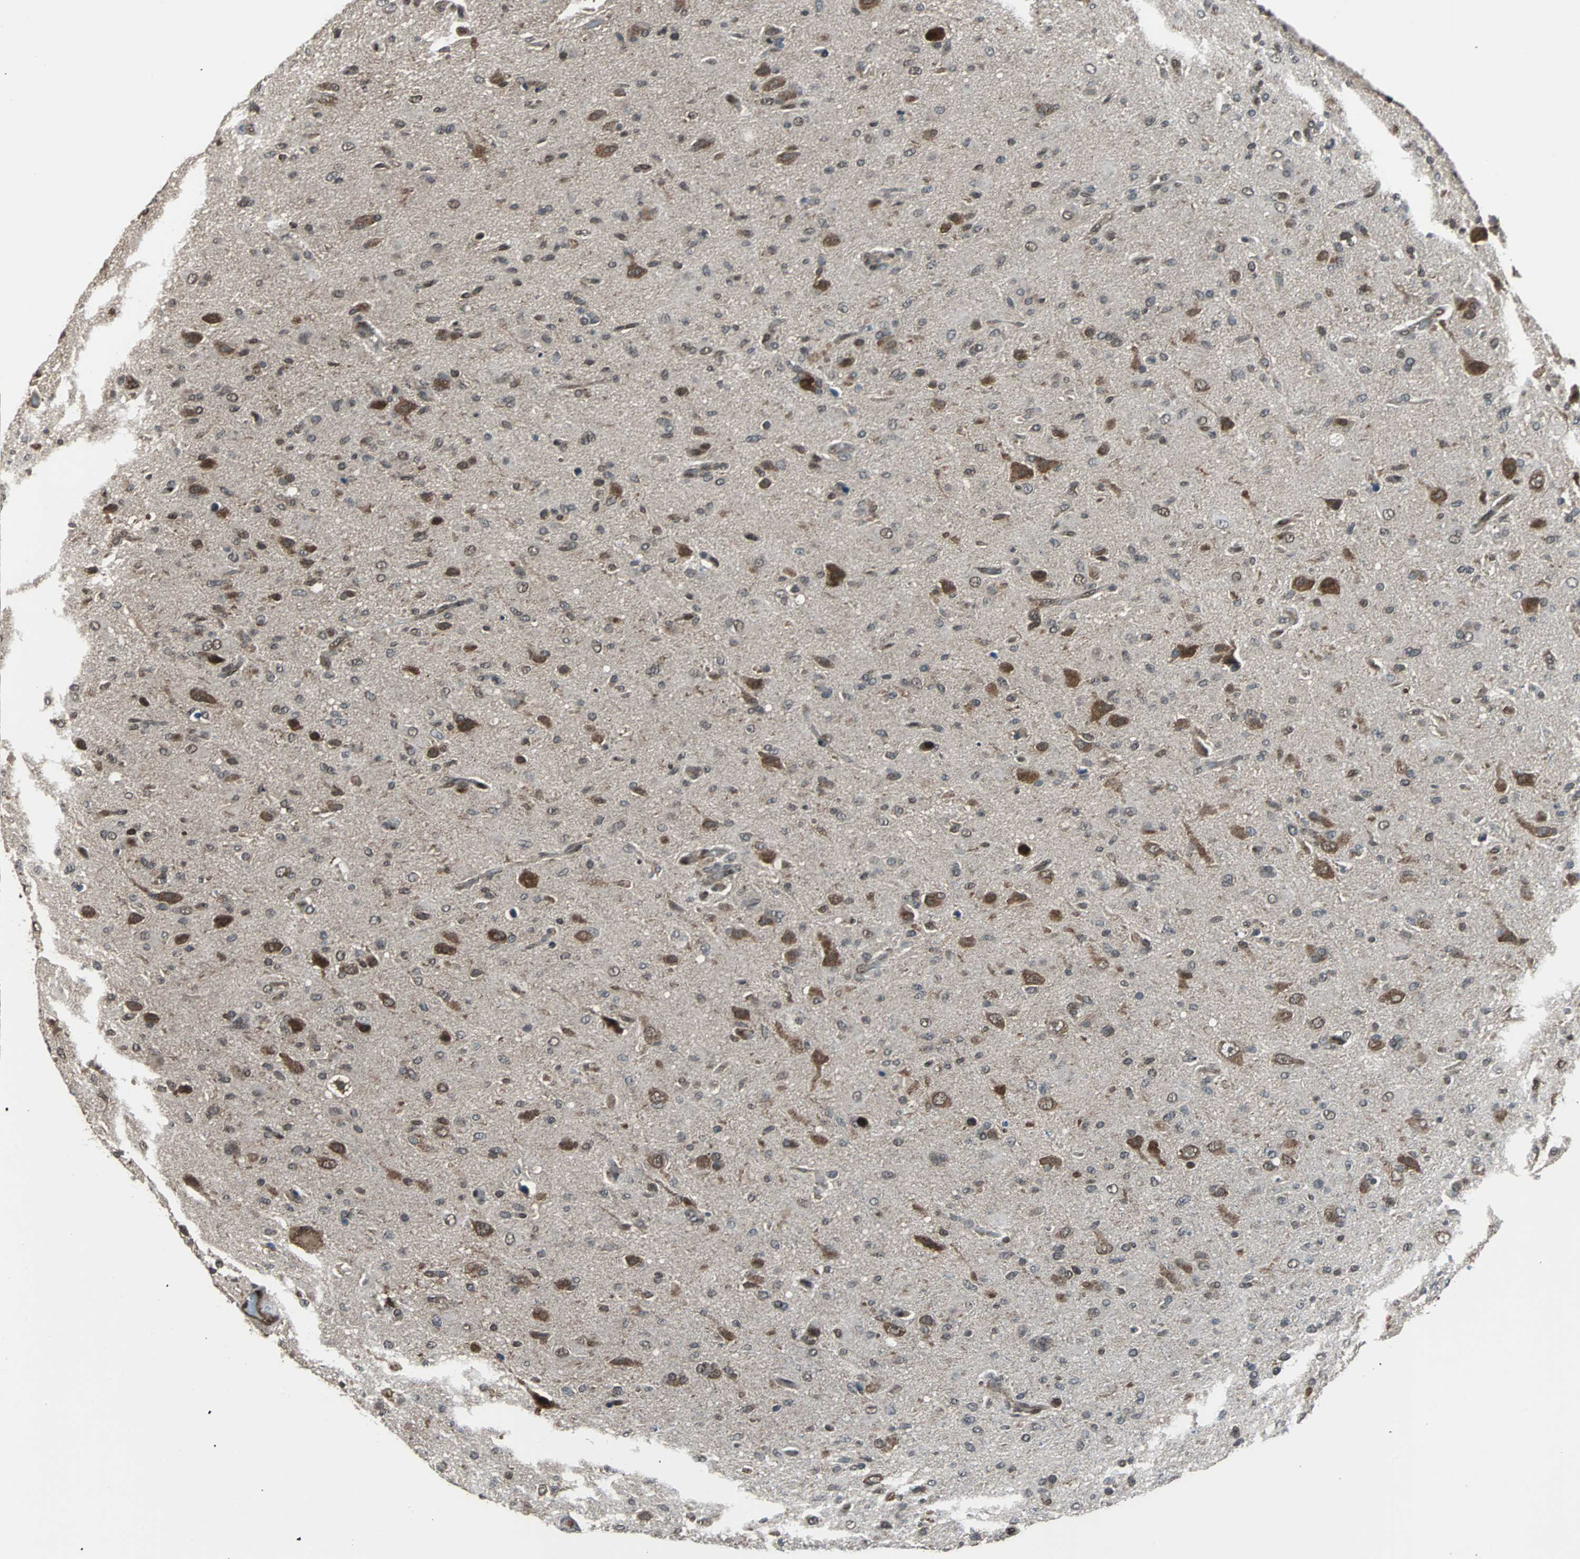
{"staining": {"intensity": "strong", "quantity": "25%-75%", "location": "cytoplasmic/membranous,nuclear"}, "tissue": "glioma", "cell_type": "Tumor cells", "image_type": "cancer", "snomed": [{"axis": "morphology", "description": "Glioma, malignant, High grade"}, {"axis": "topography", "description": "Brain"}], "caption": "High-power microscopy captured an IHC image of malignant glioma (high-grade), revealing strong cytoplasmic/membranous and nuclear staining in about 25%-75% of tumor cells. The staining is performed using DAB (3,3'-diaminobenzidine) brown chromogen to label protein expression. The nuclei are counter-stained blue using hematoxylin.", "gene": "VCP", "patient": {"sex": "male", "age": 71}}